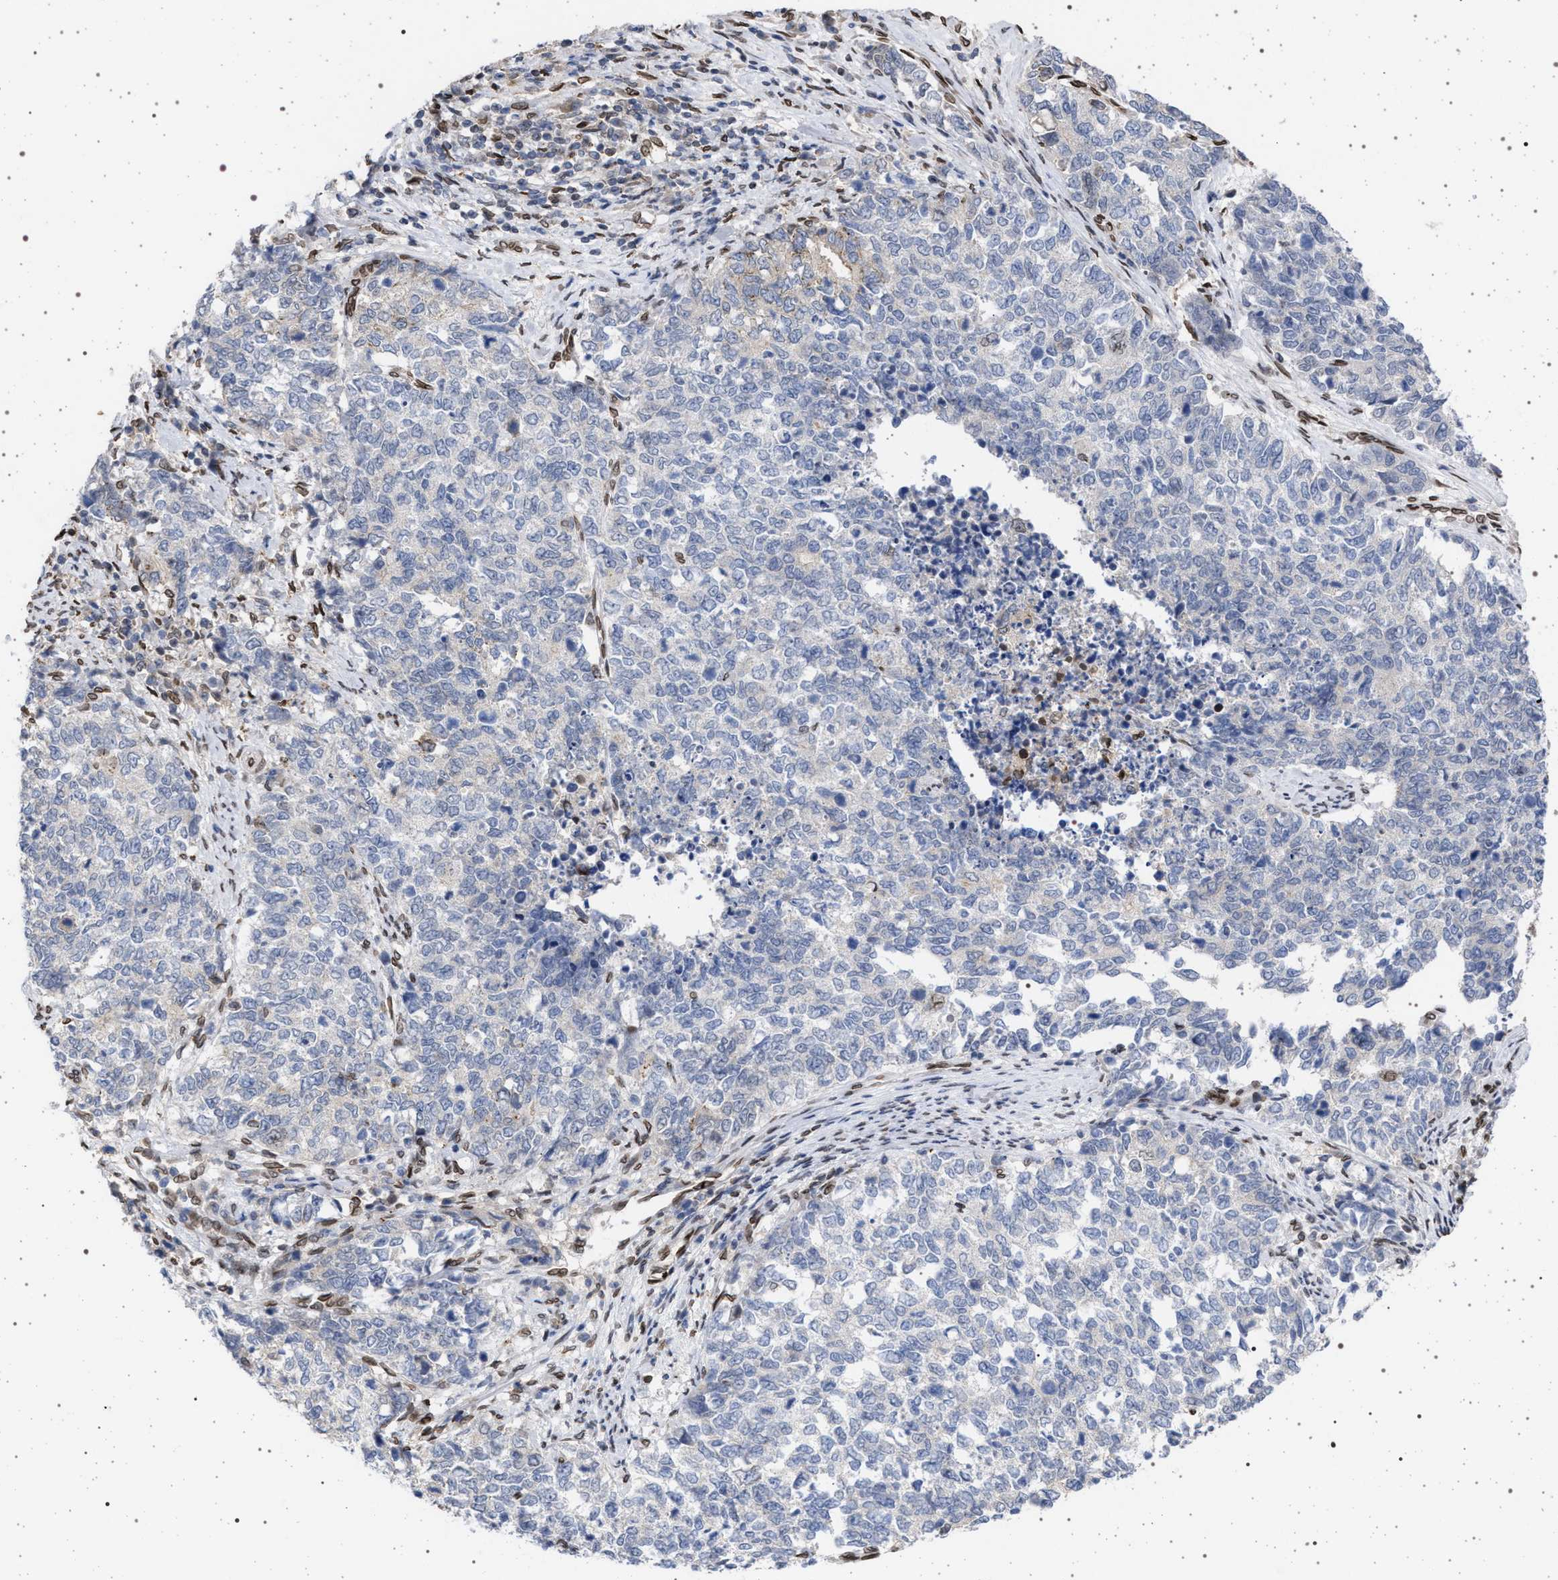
{"staining": {"intensity": "negative", "quantity": "none", "location": "none"}, "tissue": "cervical cancer", "cell_type": "Tumor cells", "image_type": "cancer", "snomed": [{"axis": "morphology", "description": "Squamous cell carcinoma, NOS"}, {"axis": "topography", "description": "Cervix"}], "caption": "Immunohistochemistry of human cervical cancer displays no staining in tumor cells.", "gene": "ING2", "patient": {"sex": "female", "age": 63}}